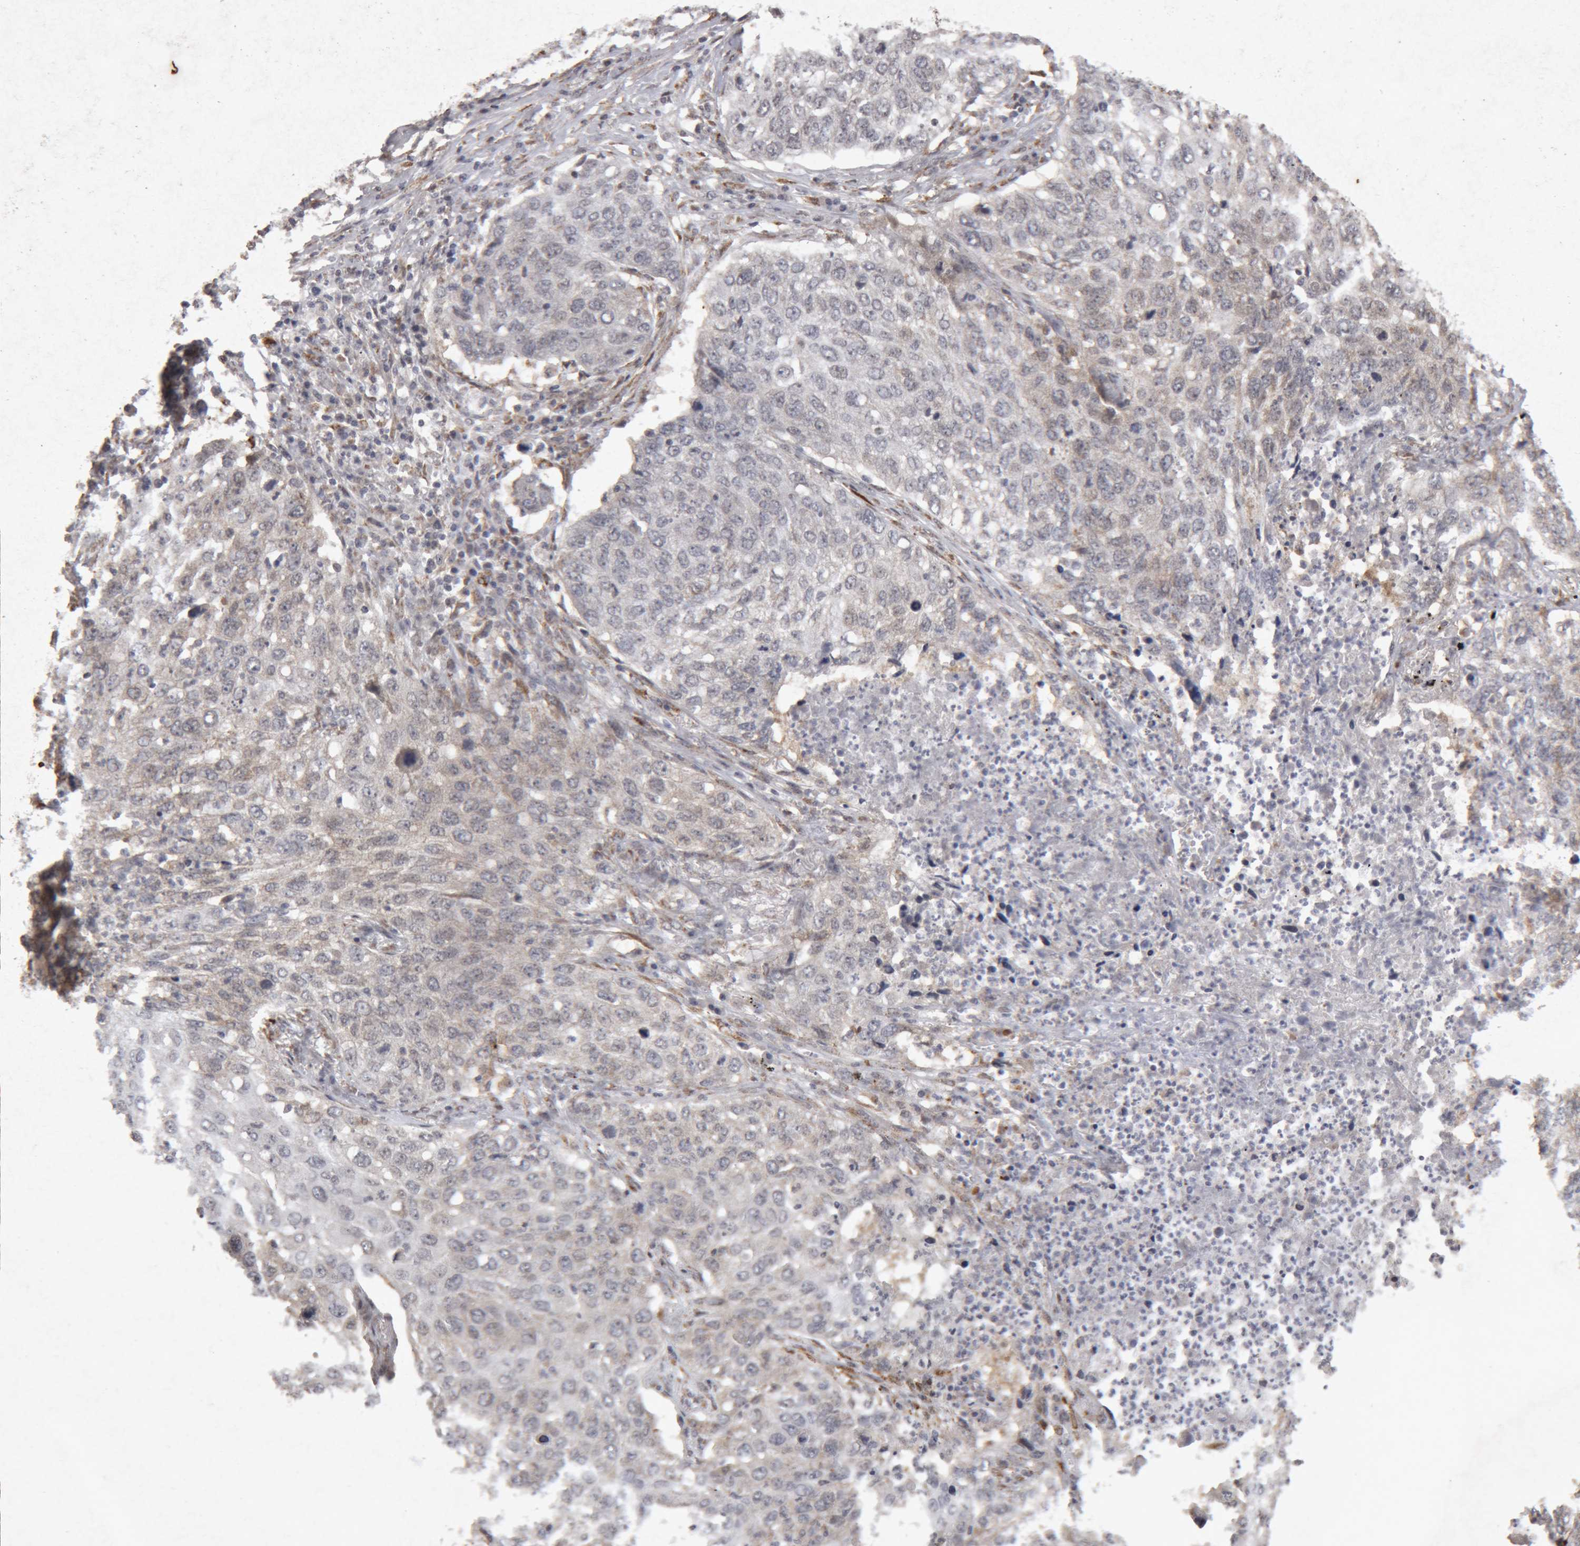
{"staining": {"intensity": "negative", "quantity": "none", "location": "none"}, "tissue": "lung cancer", "cell_type": "Tumor cells", "image_type": "cancer", "snomed": [{"axis": "morphology", "description": "Squamous cell carcinoma, NOS"}, {"axis": "topography", "description": "Lung"}], "caption": "Squamous cell carcinoma (lung) was stained to show a protein in brown. There is no significant staining in tumor cells.", "gene": "MEP1A", "patient": {"sex": "female", "age": 63}}